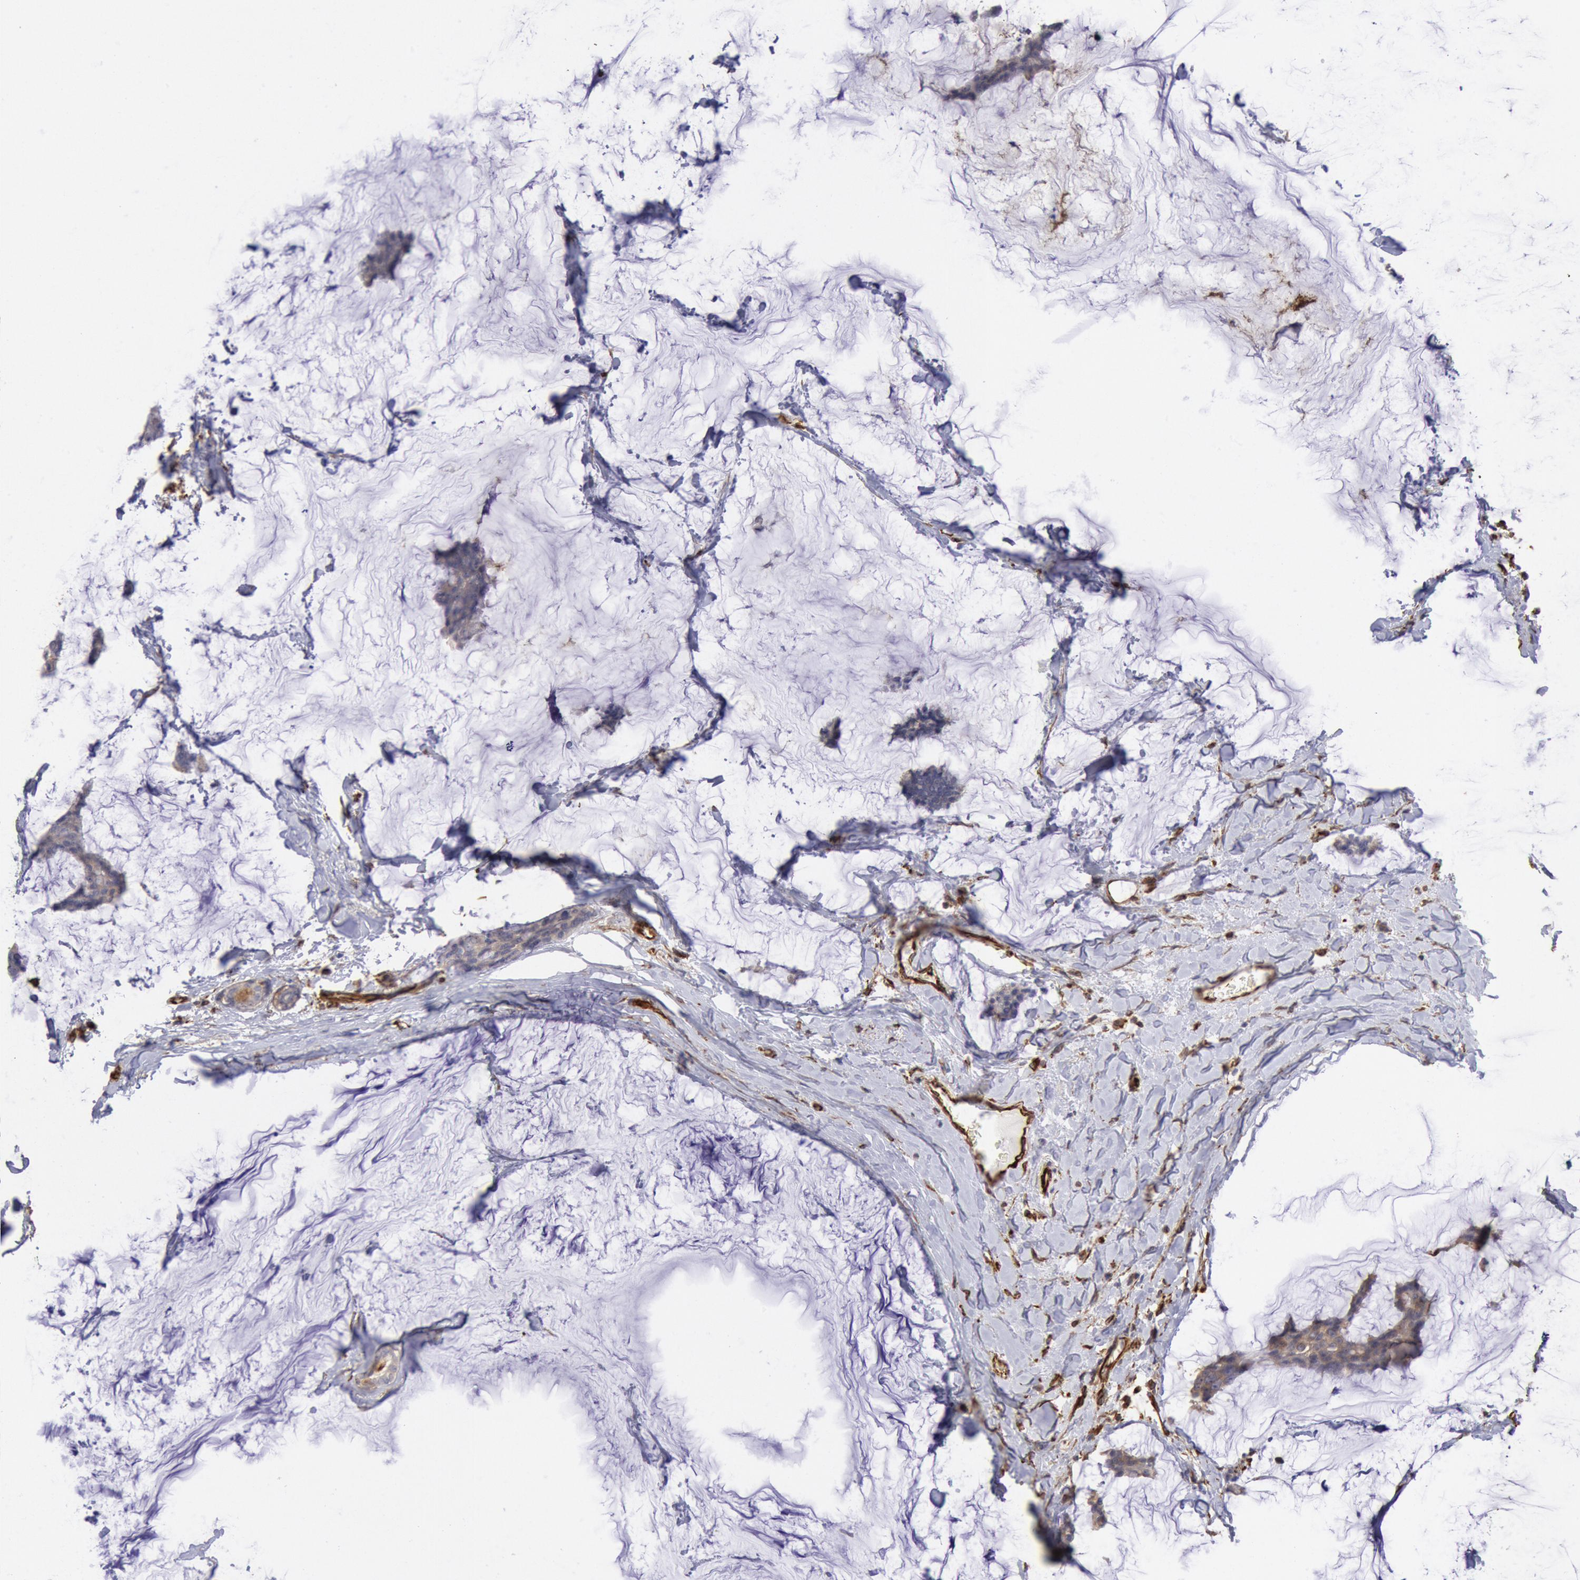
{"staining": {"intensity": "weak", "quantity": "25%-75%", "location": "cytoplasmic/membranous"}, "tissue": "breast cancer", "cell_type": "Tumor cells", "image_type": "cancer", "snomed": [{"axis": "morphology", "description": "Duct carcinoma"}, {"axis": "topography", "description": "Breast"}], "caption": "Human intraductal carcinoma (breast) stained with a brown dye displays weak cytoplasmic/membranous positive positivity in about 25%-75% of tumor cells.", "gene": "RNF139", "patient": {"sex": "female", "age": 93}}